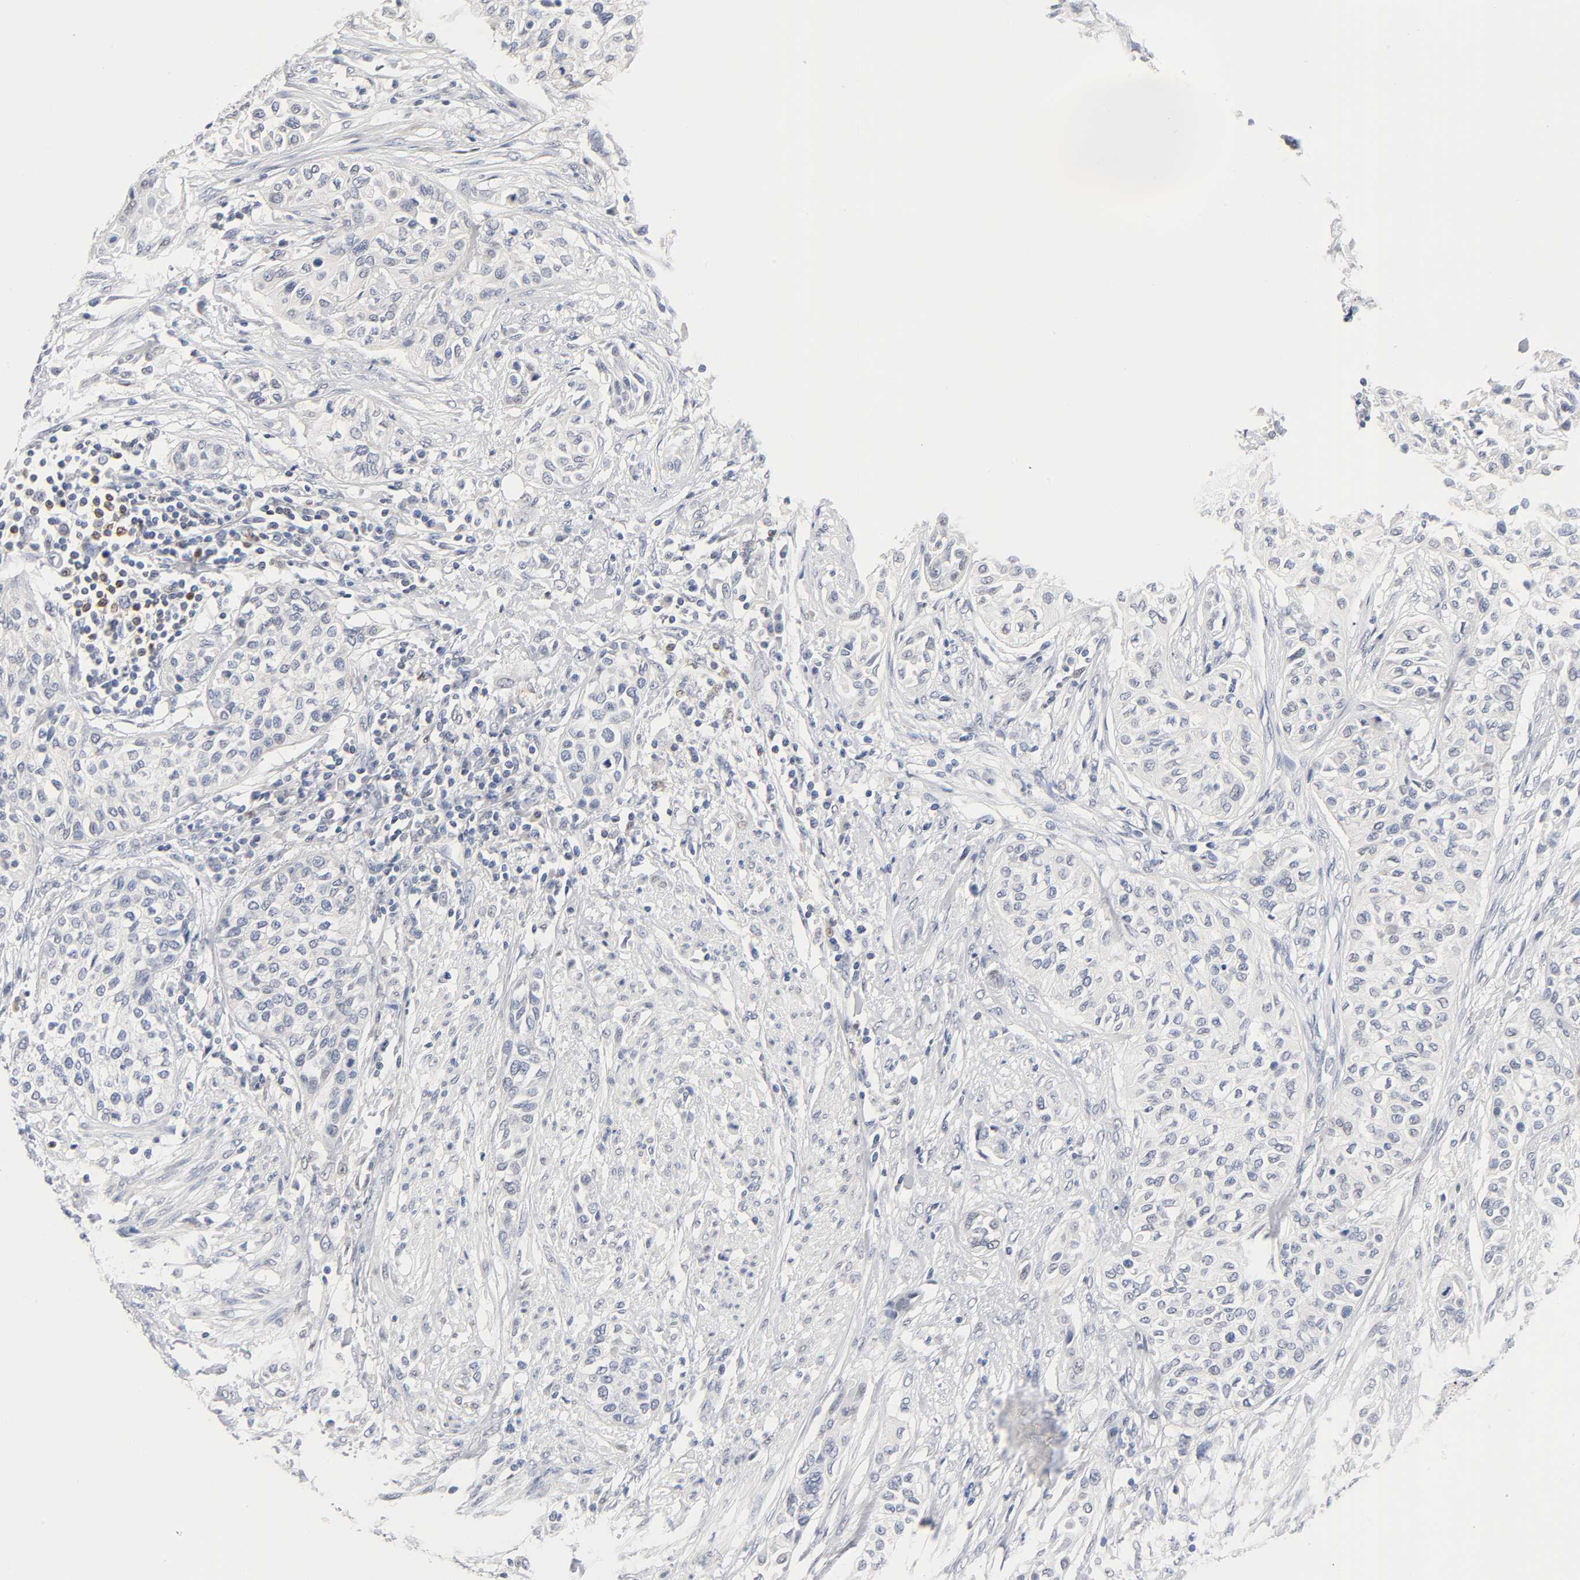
{"staining": {"intensity": "negative", "quantity": "none", "location": "none"}, "tissue": "urothelial cancer", "cell_type": "Tumor cells", "image_type": "cancer", "snomed": [{"axis": "morphology", "description": "Urothelial carcinoma, High grade"}, {"axis": "topography", "description": "Urinary bladder"}], "caption": "Tumor cells show no significant positivity in urothelial cancer.", "gene": "NFATC1", "patient": {"sex": "male", "age": 74}}